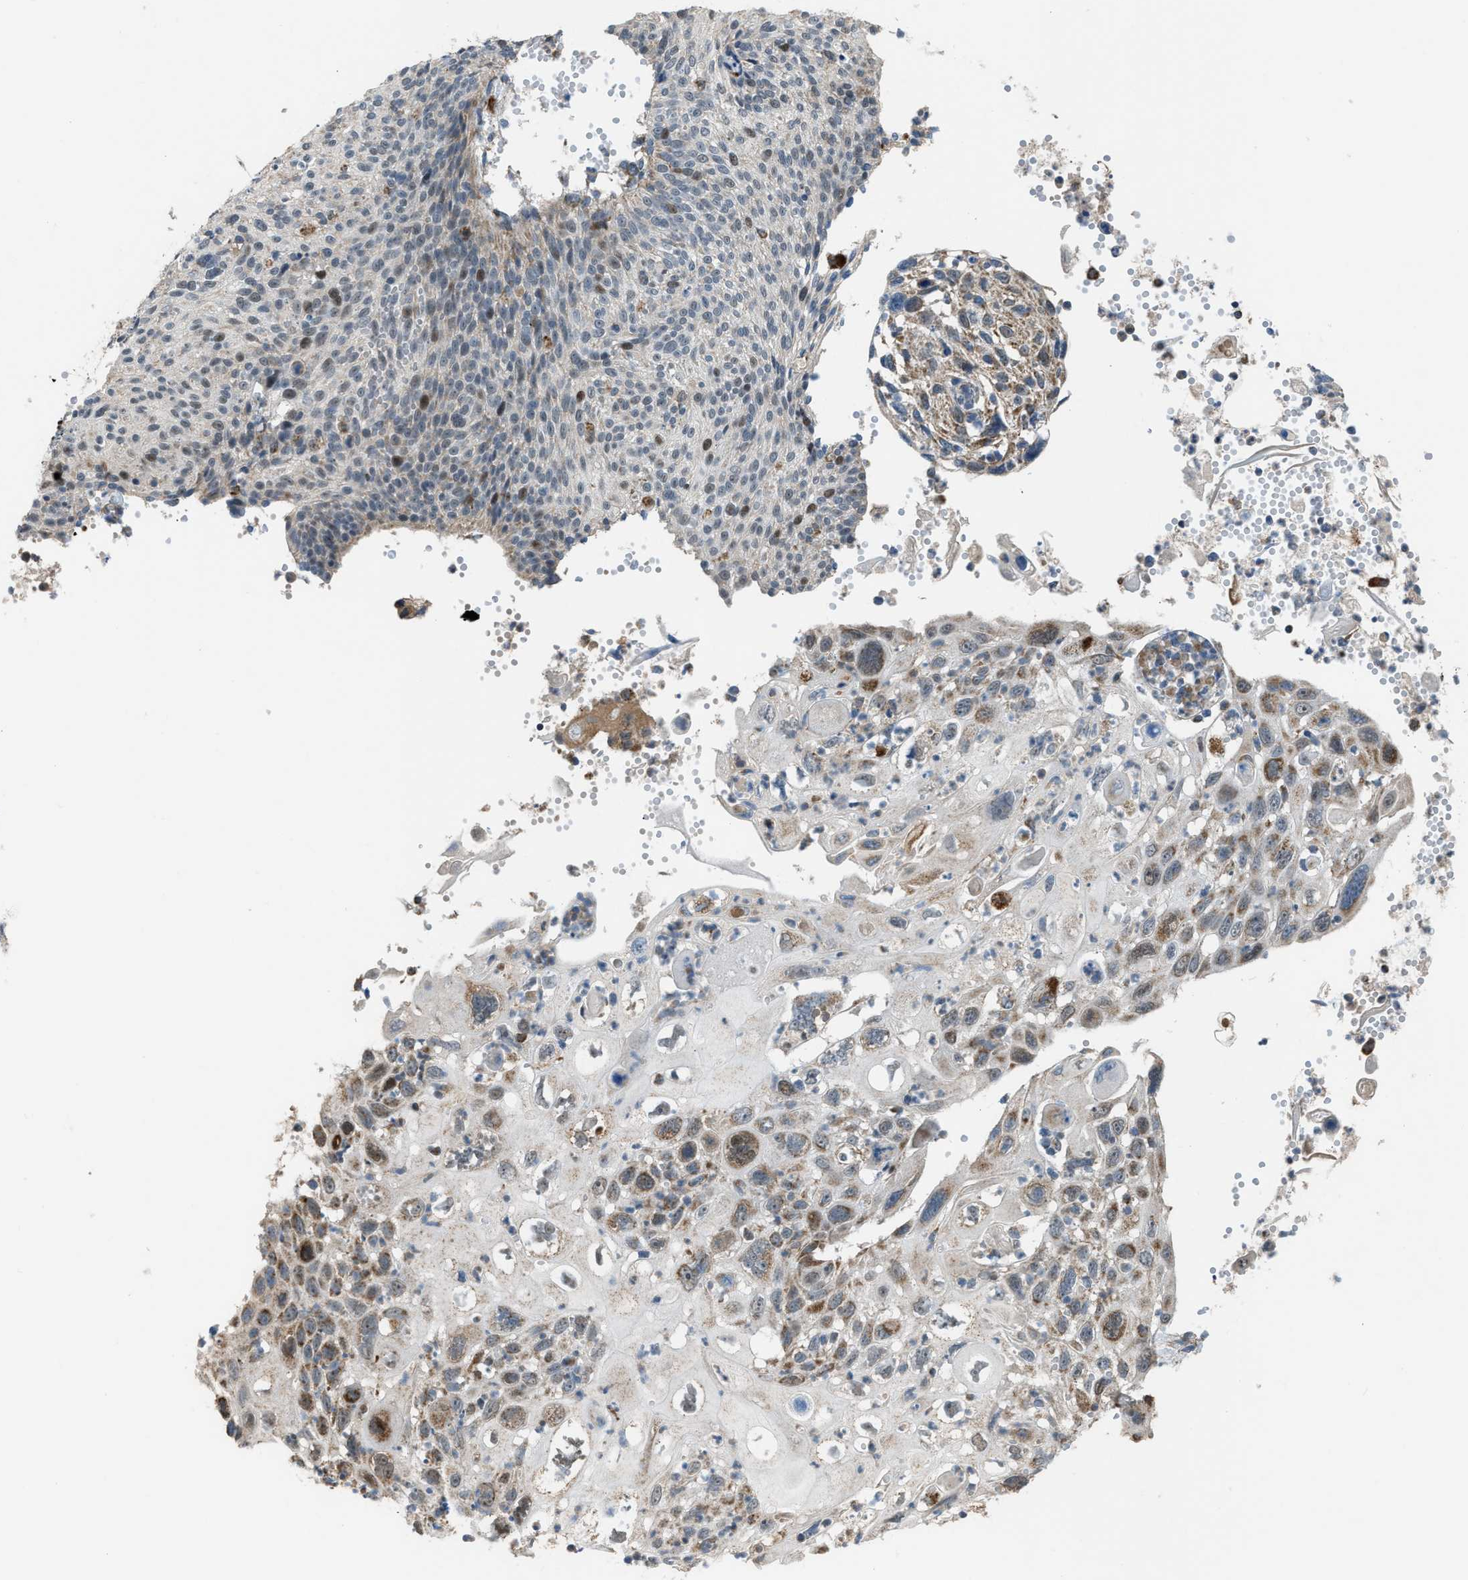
{"staining": {"intensity": "moderate", "quantity": "<25%", "location": "cytoplasmic/membranous,nuclear"}, "tissue": "cervical cancer", "cell_type": "Tumor cells", "image_type": "cancer", "snomed": [{"axis": "morphology", "description": "Squamous cell carcinoma, NOS"}, {"axis": "topography", "description": "Cervix"}], "caption": "The immunohistochemical stain labels moderate cytoplasmic/membranous and nuclear positivity in tumor cells of cervical squamous cell carcinoma tissue. Using DAB (brown) and hematoxylin (blue) stains, captured at high magnification using brightfield microscopy.", "gene": "SMIM20", "patient": {"sex": "female", "age": 70}}